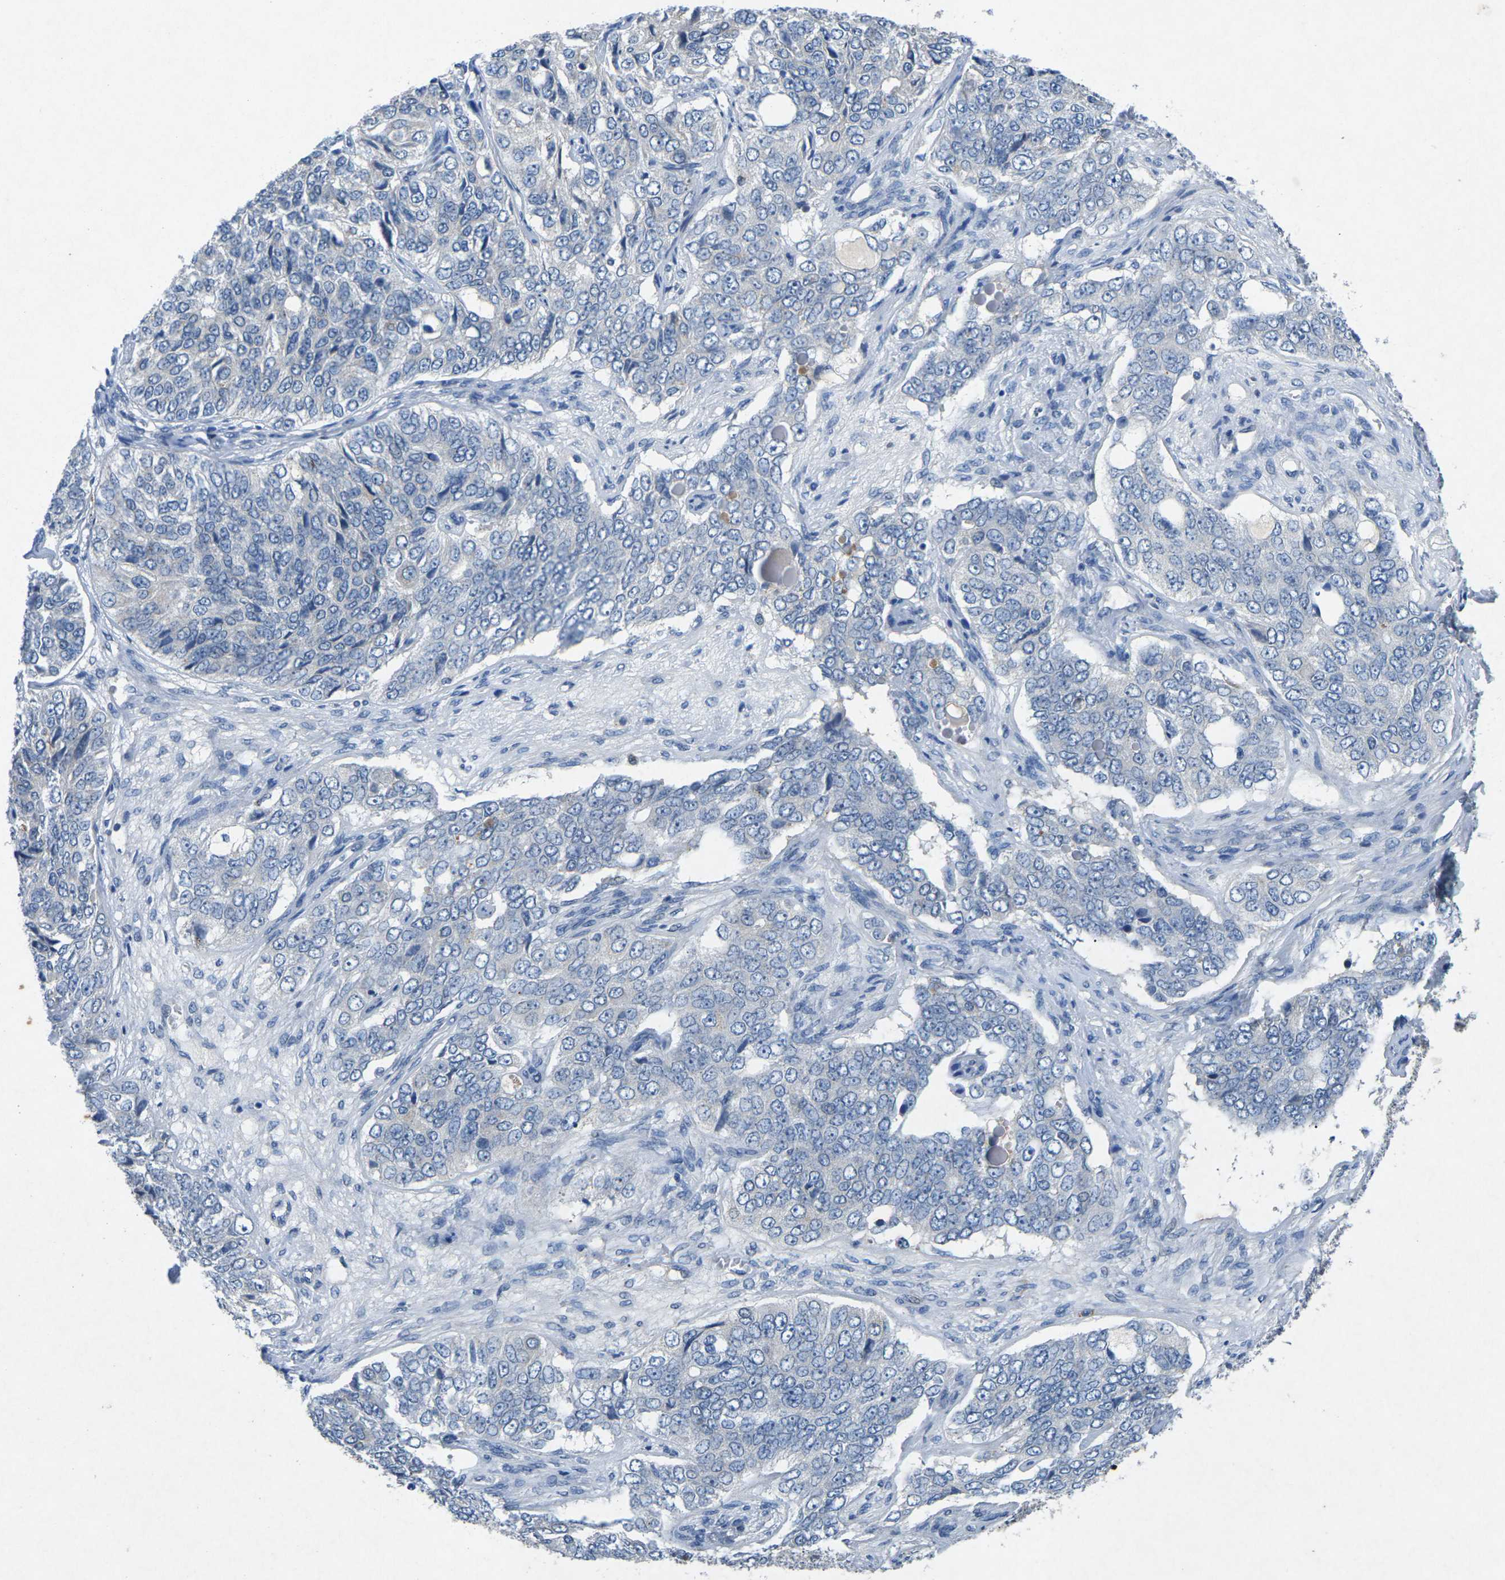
{"staining": {"intensity": "negative", "quantity": "none", "location": "none"}, "tissue": "ovarian cancer", "cell_type": "Tumor cells", "image_type": "cancer", "snomed": [{"axis": "morphology", "description": "Carcinoma, endometroid"}, {"axis": "topography", "description": "Ovary"}], "caption": "Tumor cells are negative for brown protein staining in ovarian cancer.", "gene": "PLG", "patient": {"sex": "female", "age": 51}}